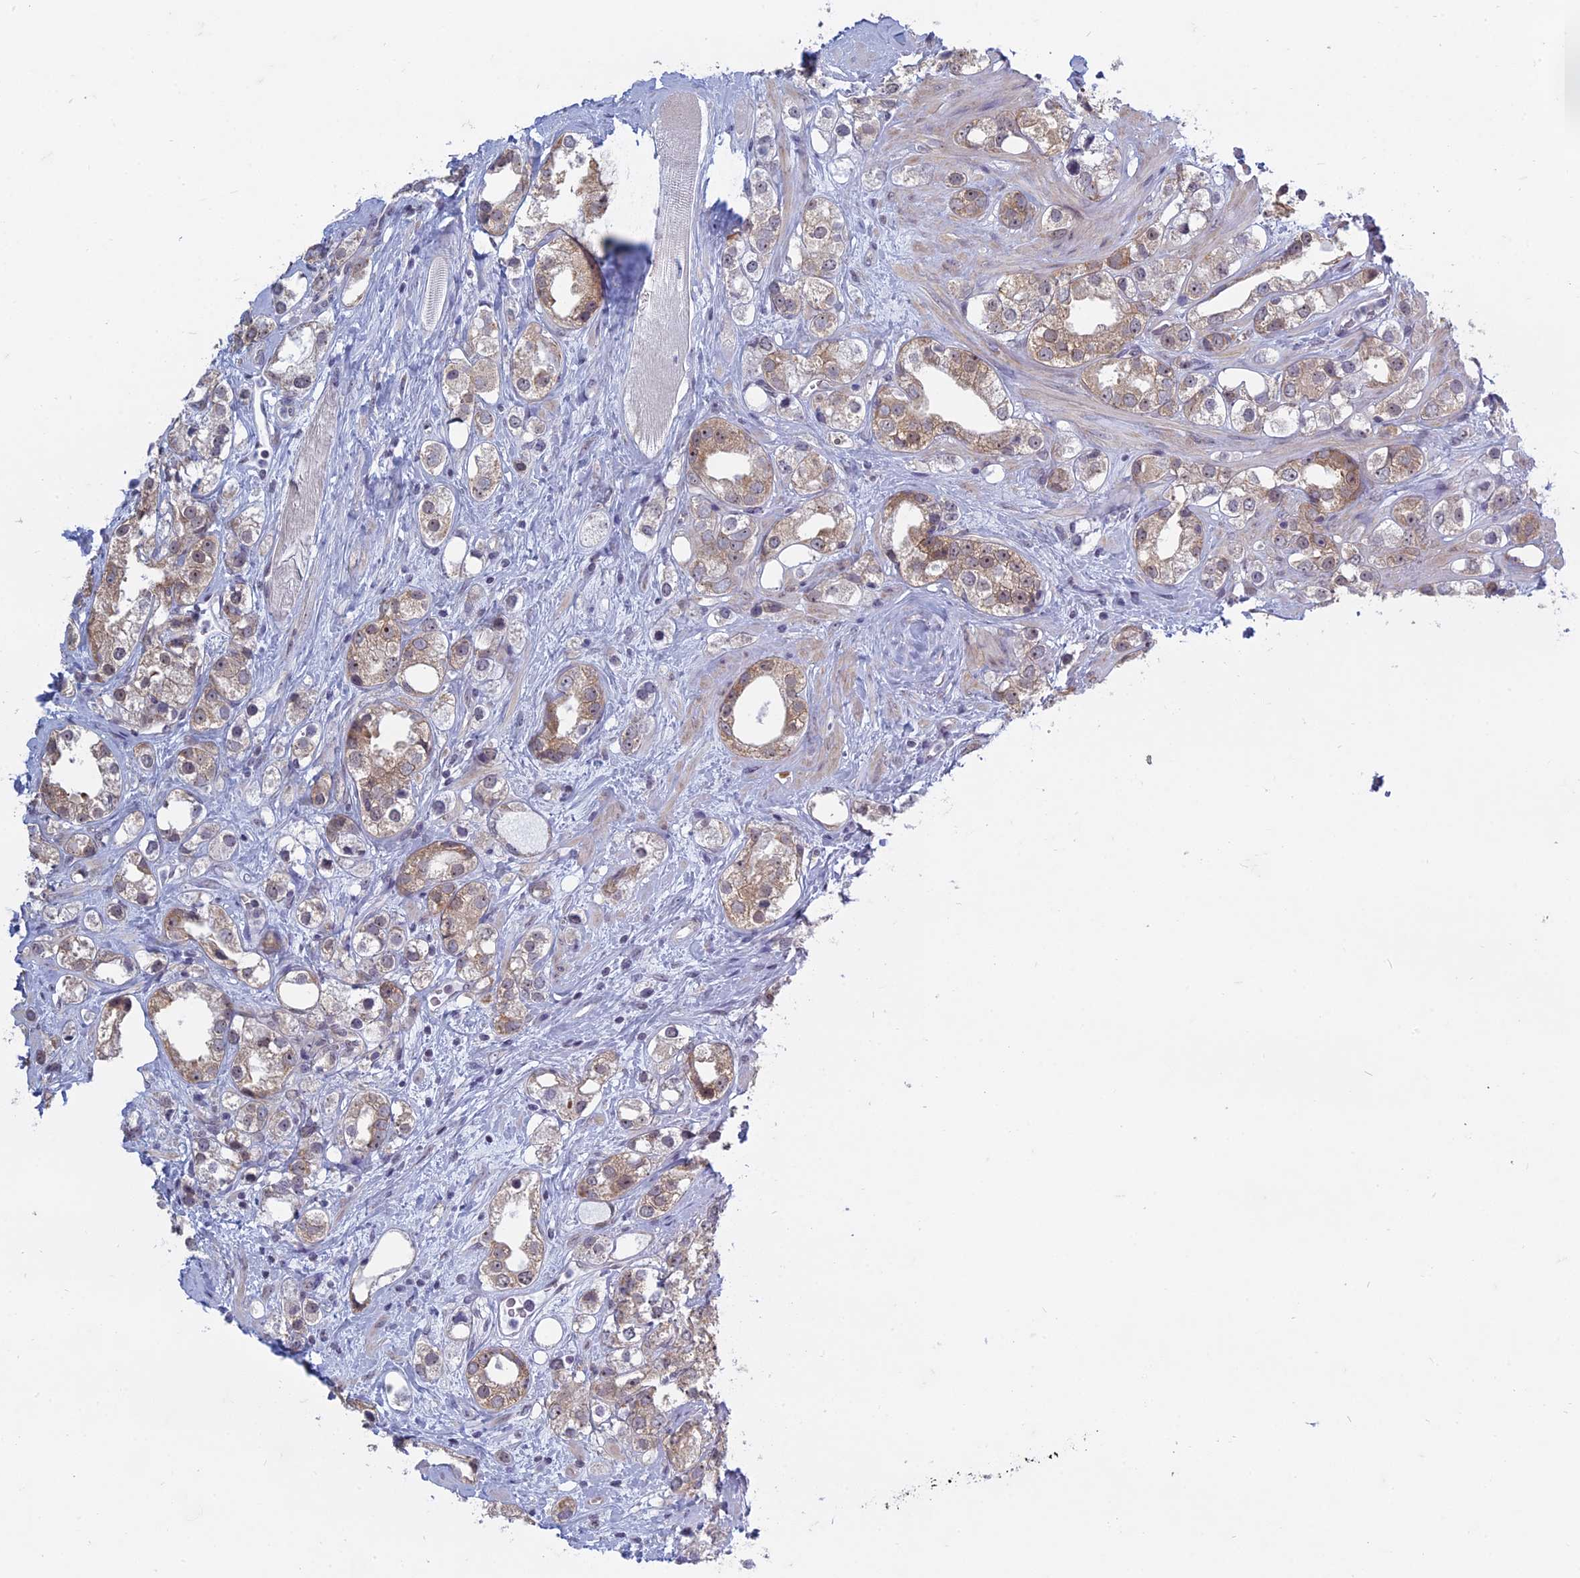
{"staining": {"intensity": "moderate", "quantity": "25%-75%", "location": "cytoplasmic/membranous,nuclear"}, "tissue": "prostate cancer", "cell_type": "Tumor cells", "image_type": "cancer", "snomed": [{"axis": "morphology", "description": "Adenocarcinoma, NOS"}, {"axis": "topography", "description": "Prostate"}], "caption": "Protein expression analysis of prostate cancer displays moderate cytoplasmic/membranous and nuclear staining in about 25%-75% of tumor cells.", "gene": "RPS19BP1", "patient": {"sex": "male", "age": 79}}